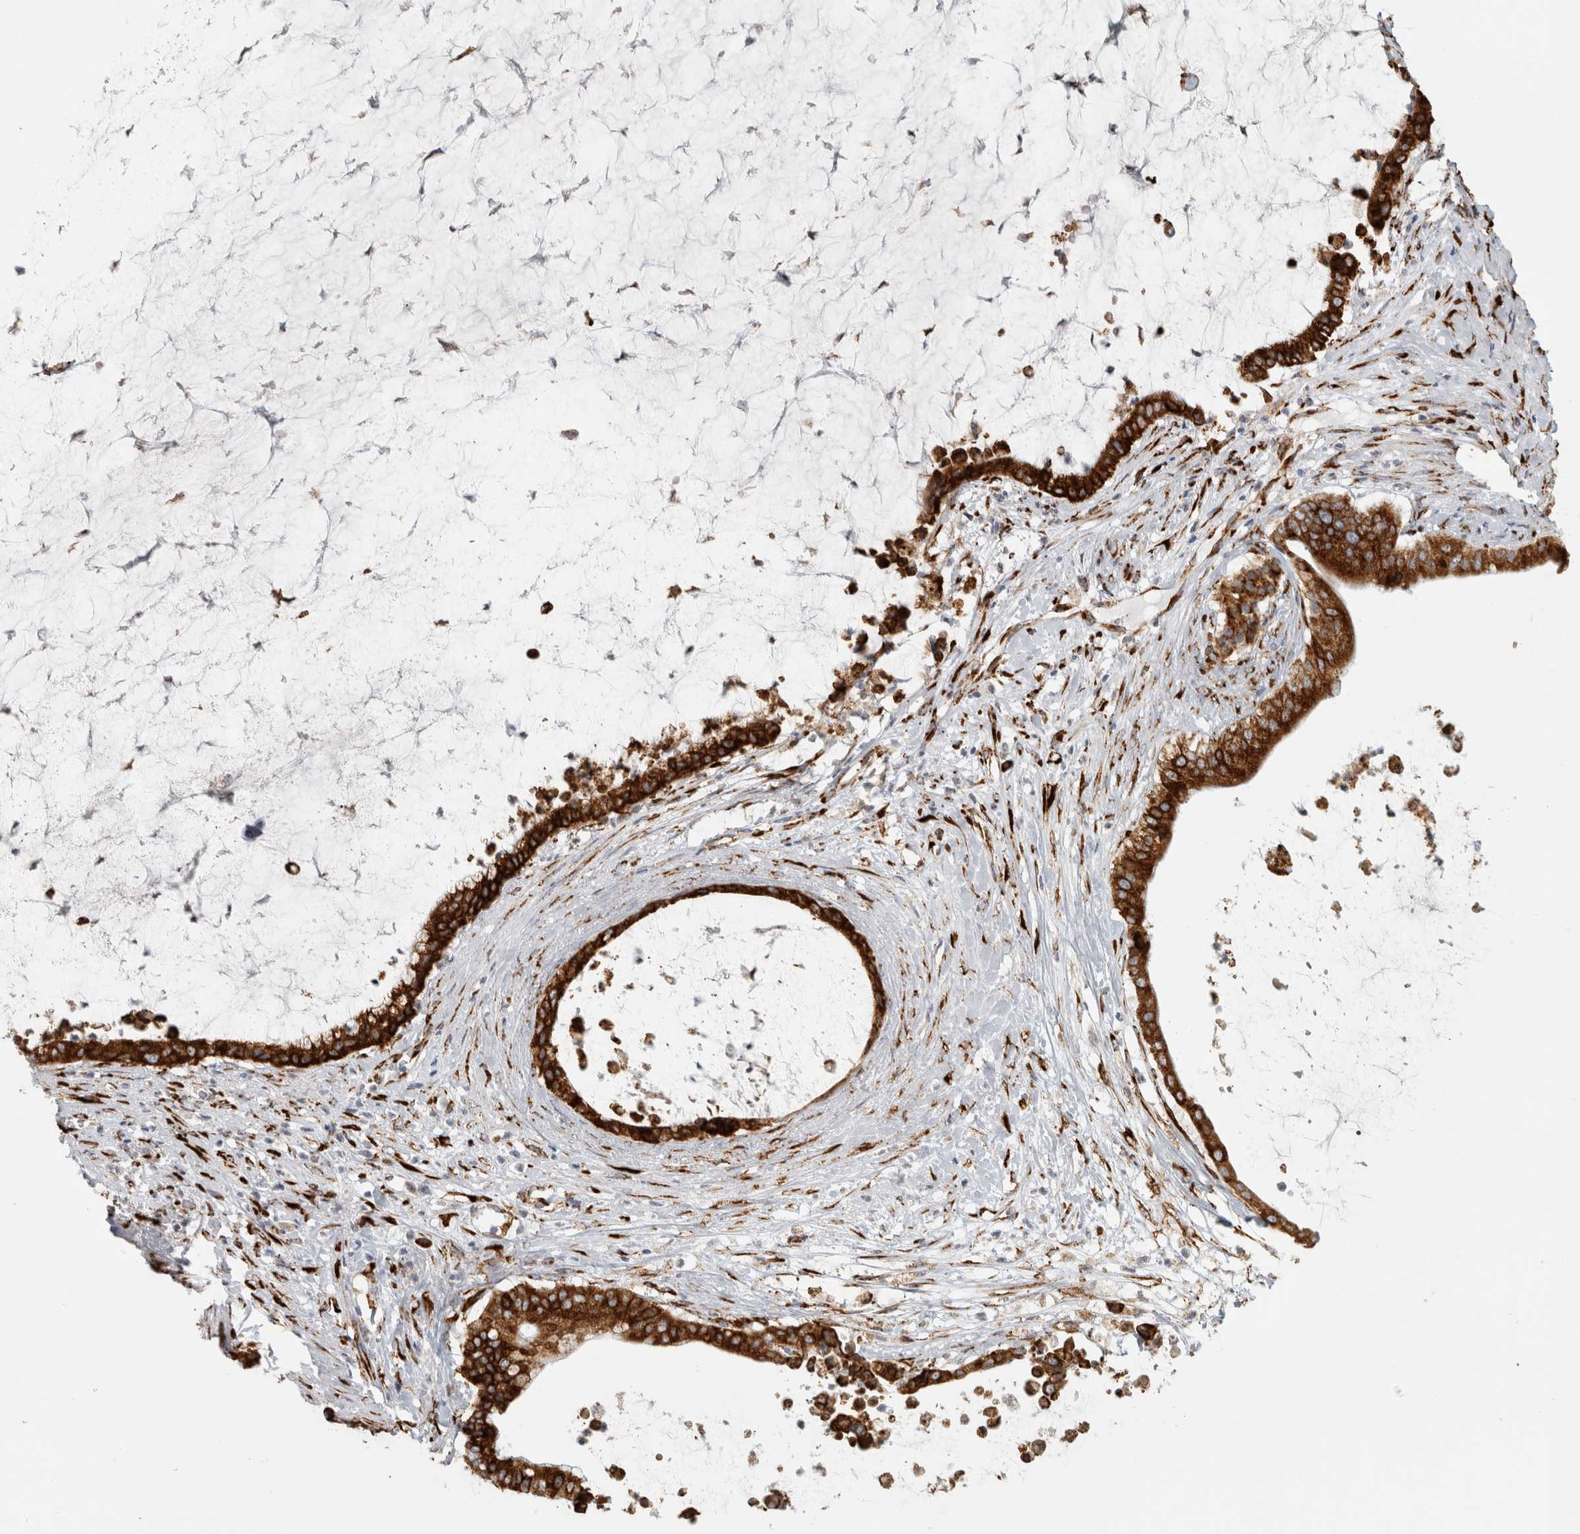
{"staining": {"intensity": "strong", "quantity": ">75%", "location": "cytoplasmic/membranous"}, "tissue": "pancreatic cancer", "cell_type": "Tumor cells", "image_type": "cancer", "snomed": [{"axis": "morphology", "description": "Adenocarcinoma, NOS"}, {"axis": "topography", "description": "Pancreas"}], "caption": "The image reveals immunohistochemical staining of pancreatic adenocarcinoma. There is strong cytoplasmic/membranous staining is present in about >75% of tumor cells.", "gene": "OSTN", "patient": {"sex": "male", "age": 41}}